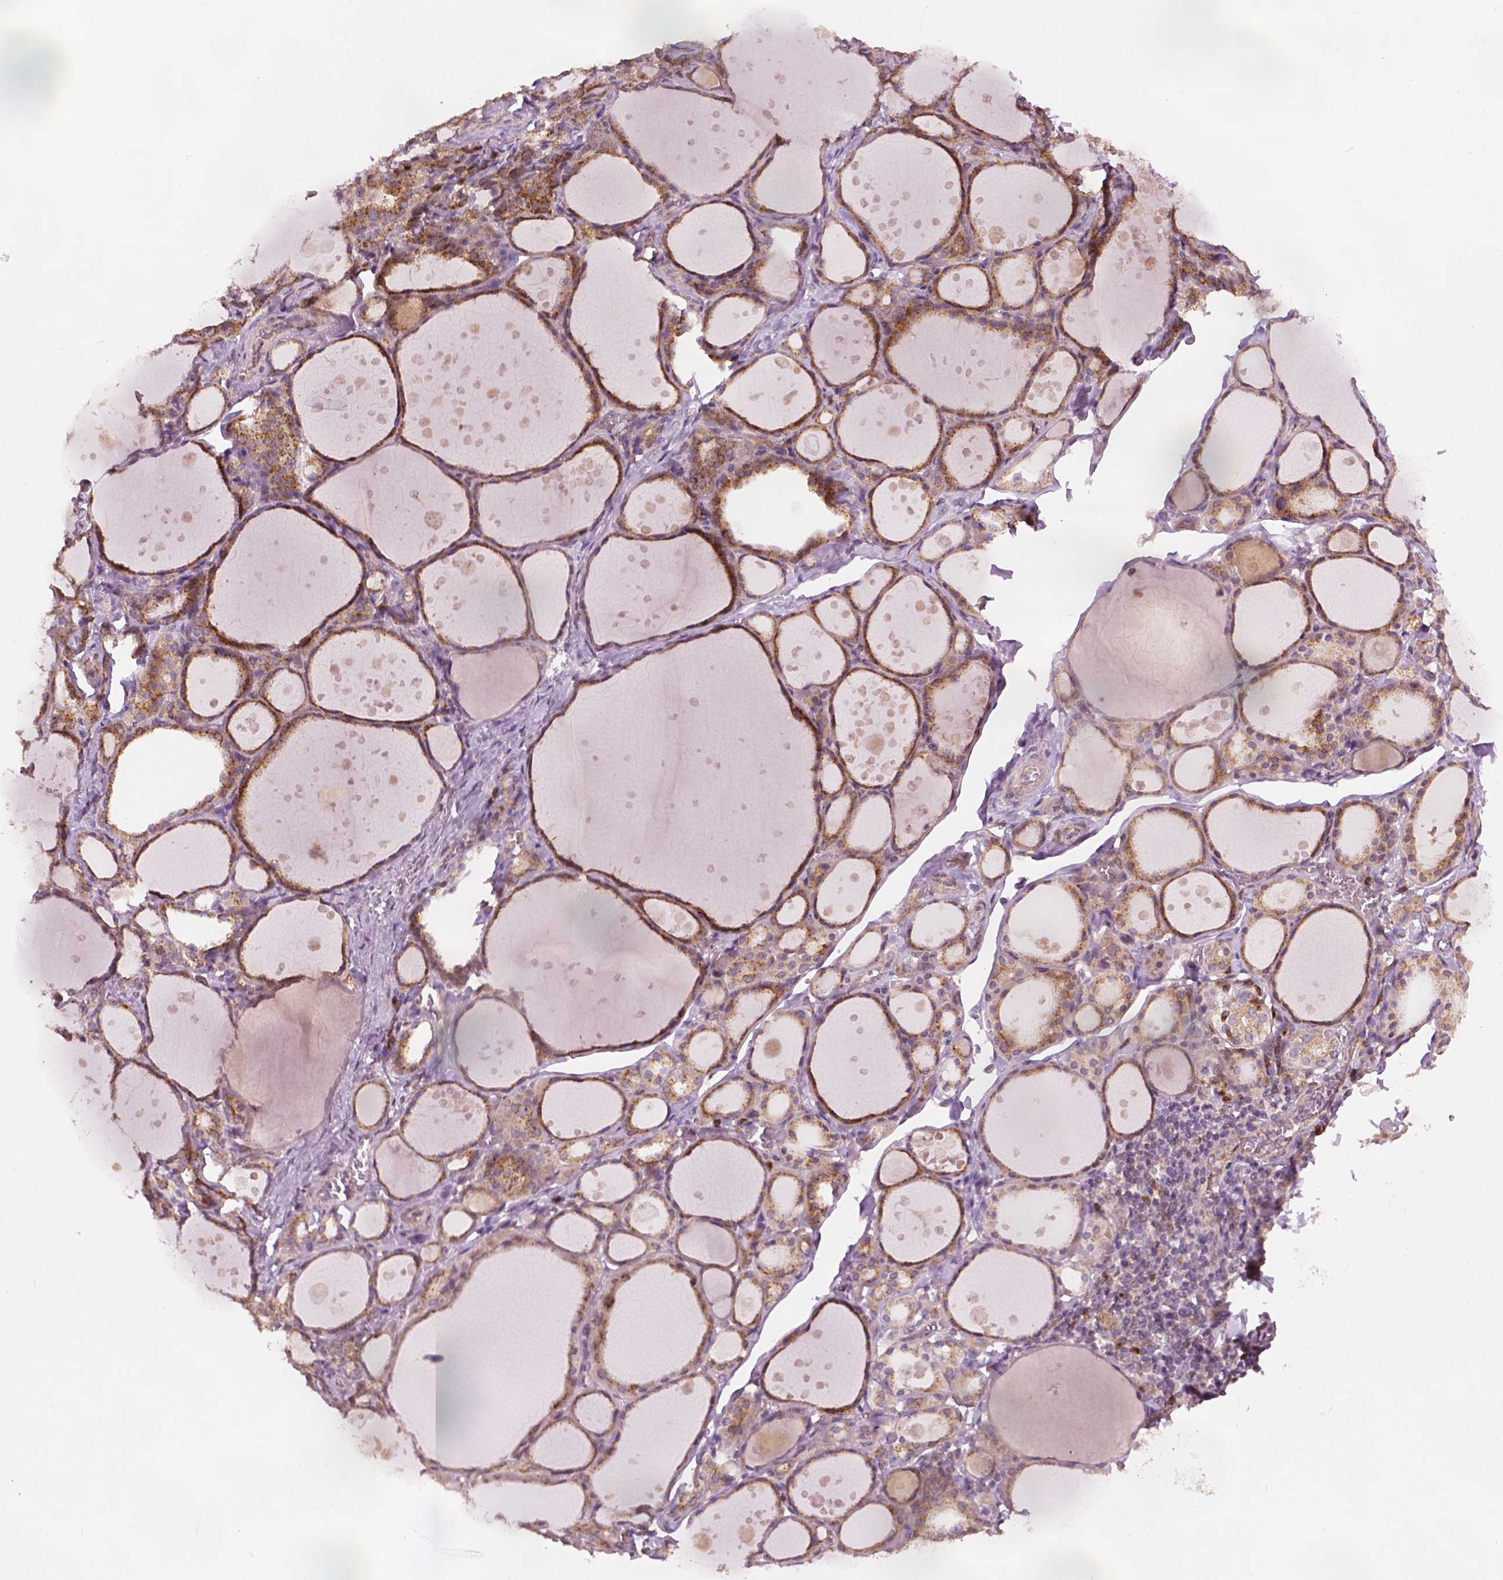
{"staining": {"intensity": "moderate", "quantity": ">75%", "location": "cytoplasmic/membranous"}, "tissue": "thyroid gland", "cell_type": "Glandular cells", "image_type": "normal", "snomed": [{"axis": "morphology", "description": "Normal tissue, NOS"}, {"axis": "topography", "description": "Thyroid gland"}], "caption": "Thyroid gland stained with immunohistochemistry (IHC) reveals moderate cytoplasmic/membranous expression in approximately >75% of glandular cells.", "gene": "EBAG9", "patient": {"sex": "male", "age": 68}}